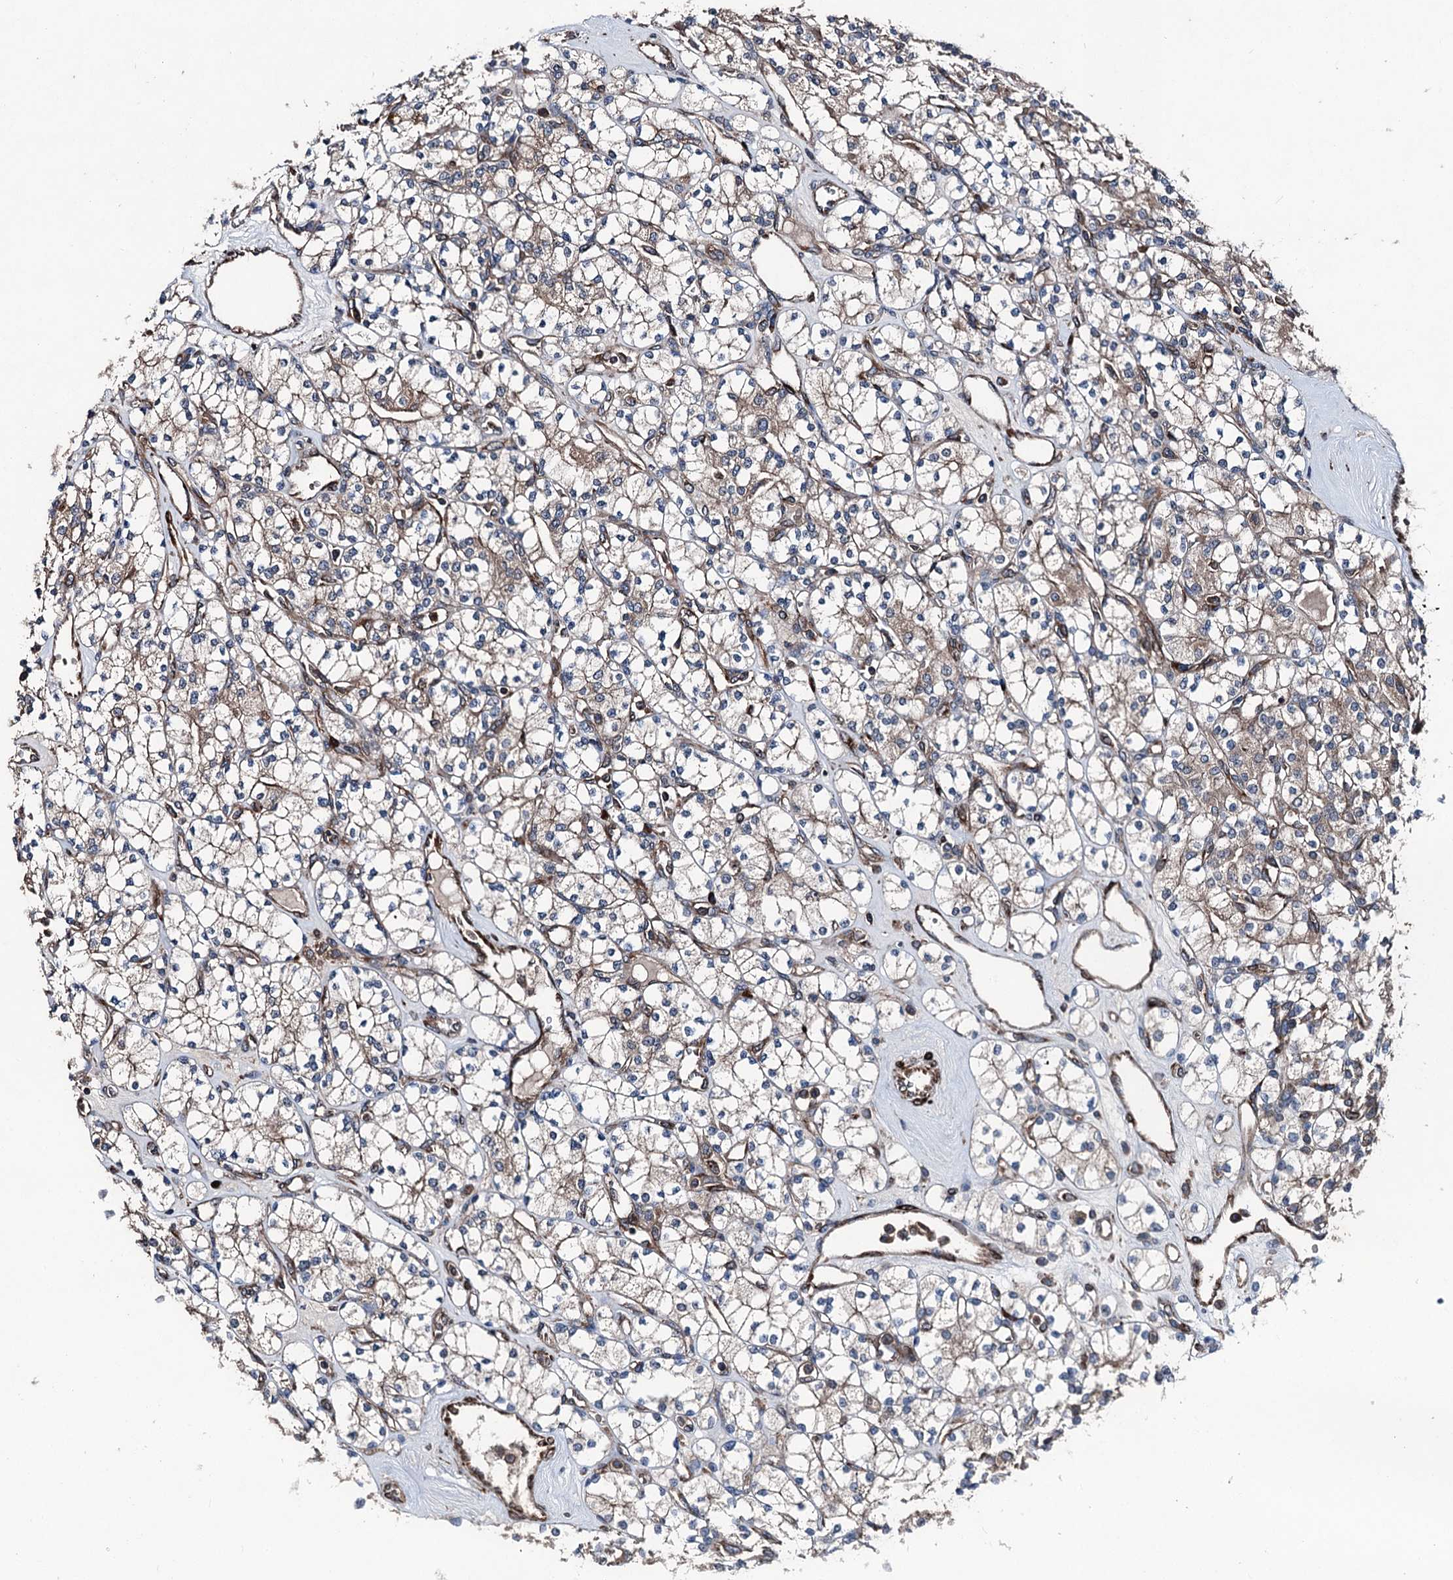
{"staining": {"intensity": "weak", "quantity": ">75%", "location": "cytoplasmic/membranous"}, "tissue": "renal cancer", "cell_type": "Tumor cells", "image_type": "cancer", "snomed": [{"axis": "morphology", "description": "Adenocarcinoma, NOS"}, {"axis": "topography", "description": "Kidney"}], "caption": "IHC micrograph of neoplastic tissue: human renal cancer (adenocarcinoma) stained using immunohistochemistry shows low levels of weak protein expression localized specifically in the cytoplasmic/membranous of tumor cells, appearing as a cytoplasmic/membranous brown color.", "gene": "DDIAS", "patient": {"sex": "male", "age": 77}}